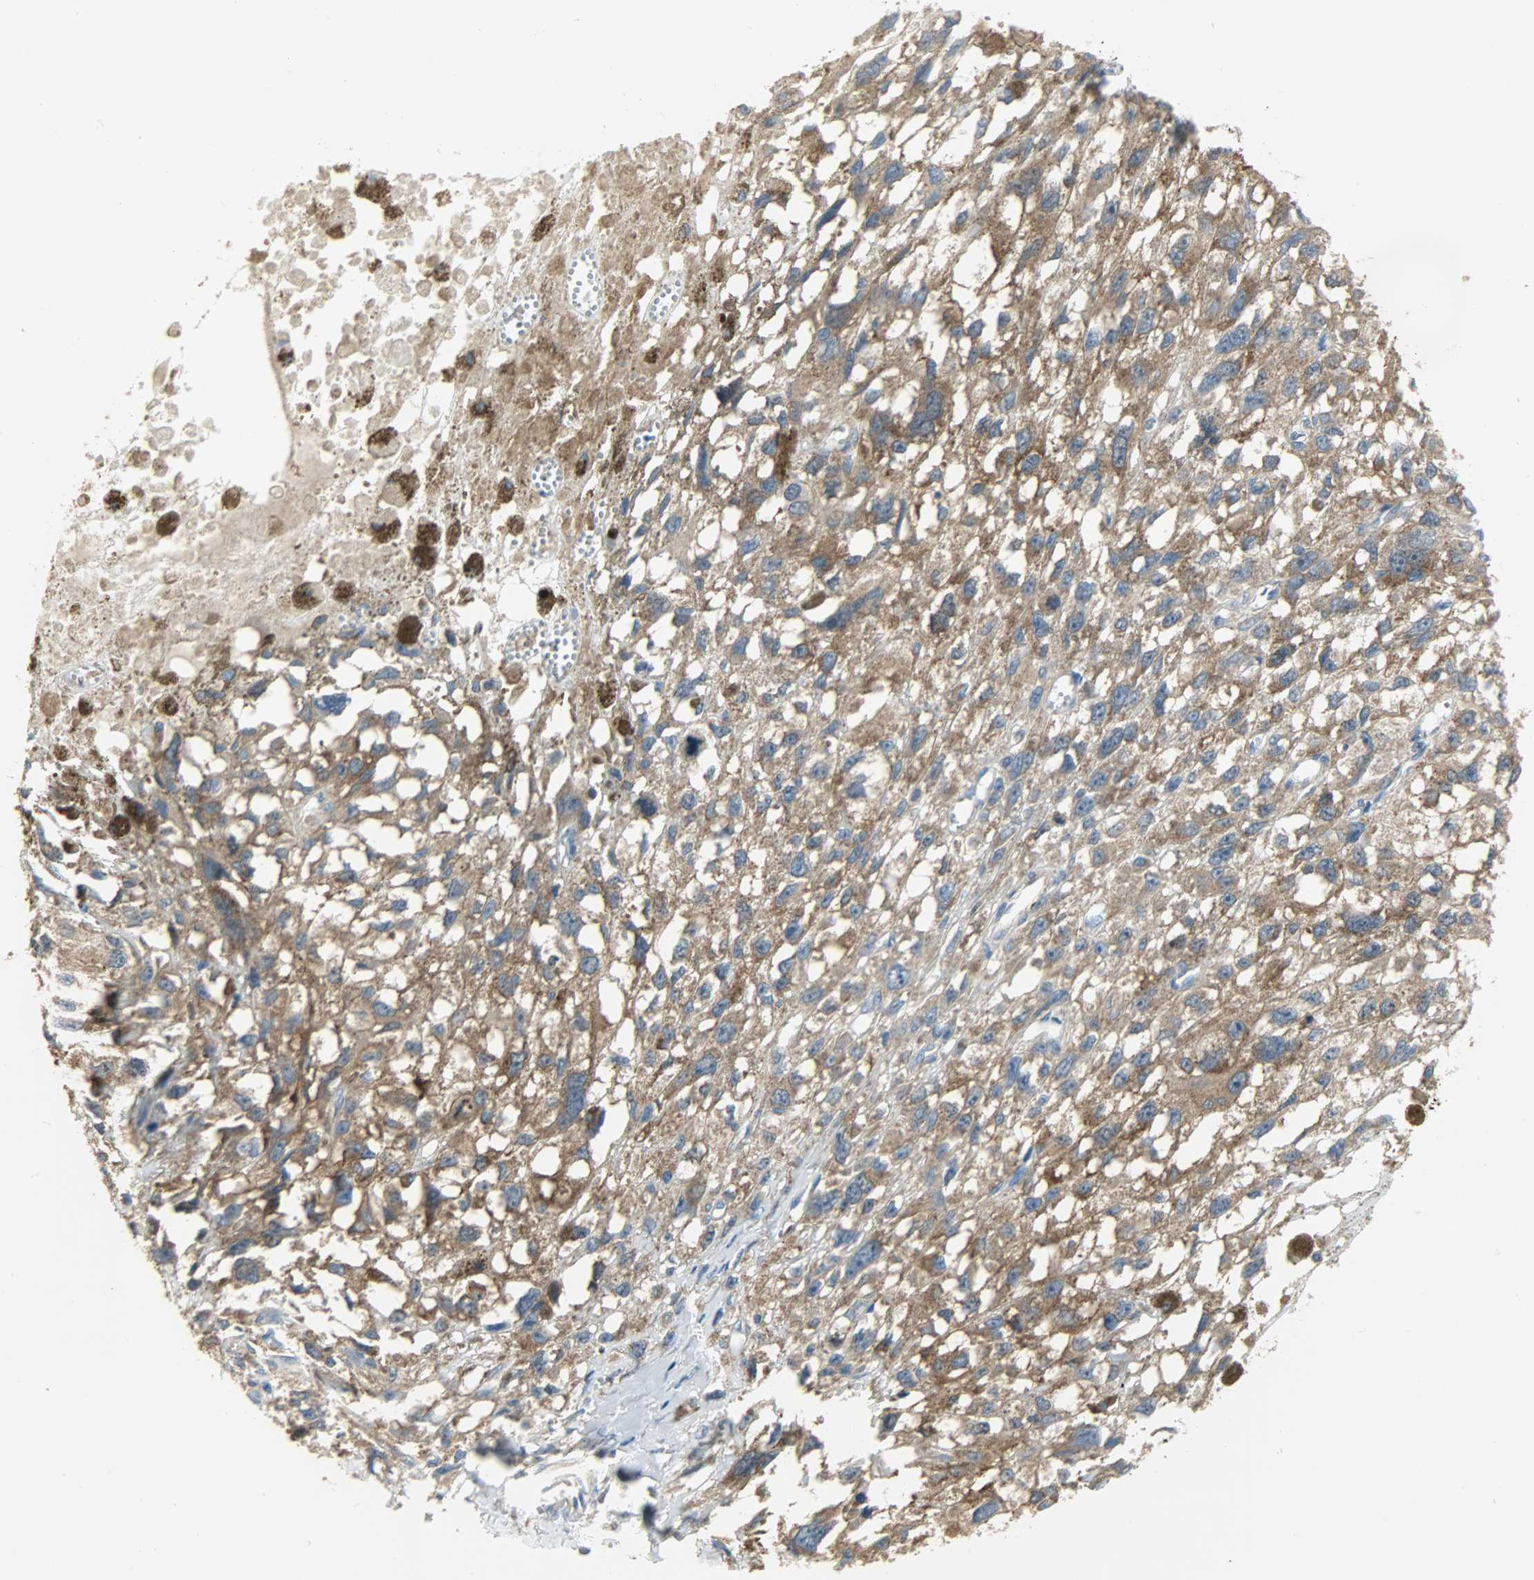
{"staining": {"intensity": "moderate", "quantity": ">75%", "location": "cytoplasmic/membranous"}, "tissue": "melanoma", "cell_type": "Tumor cells", "image_type": "cancer", "snomed": [{"axis": "morphology", "description": "Malignant melanoma, Metastatic site"}, {"axis": "topography", "description": "Lymph node"}], "caption": "Melanoma was stained to show a protein in brown. There is medium levels of moderate cytoplasmic/membranous expression in about >75% of tumor cells.", "gene": "DNAJA4", "patient": {"sex": "male", "age": 59}}